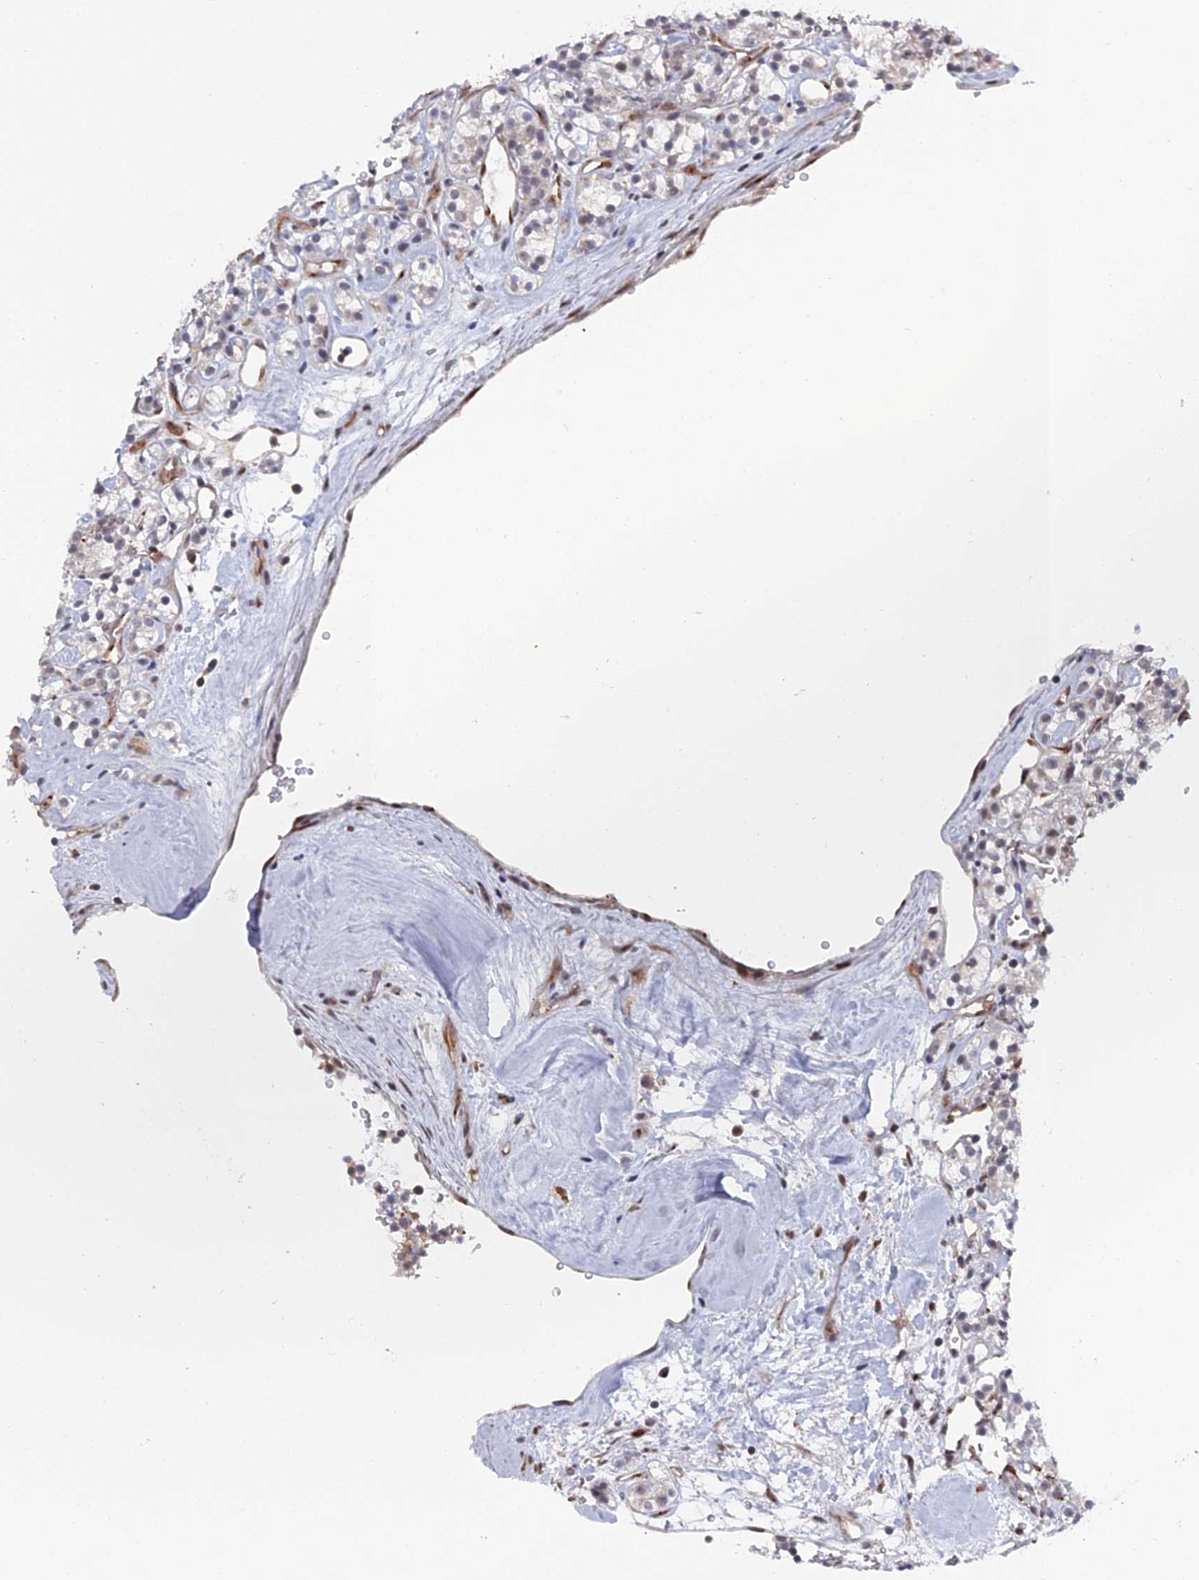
{"staining": {"intensity": "negative", "quantity": "none", "location": "none"}, "tissue": "renal cancer", "cell_type": "Tumor cells", "image_type": "cancer", "snomed": [{"axis": "morphology", "description": "Adenocarcinoma, NOS"}, {"axis": "topography", "description": "Kidney"}], "caption": "Immunohistochemistry (IHC) micrograph of neoplastic tissue: renal cancer stained with DAB displays no significant protein expression in tumor cells.", "gene": "FHIP2A", "patient": {"sex": "male", "age": 77}}